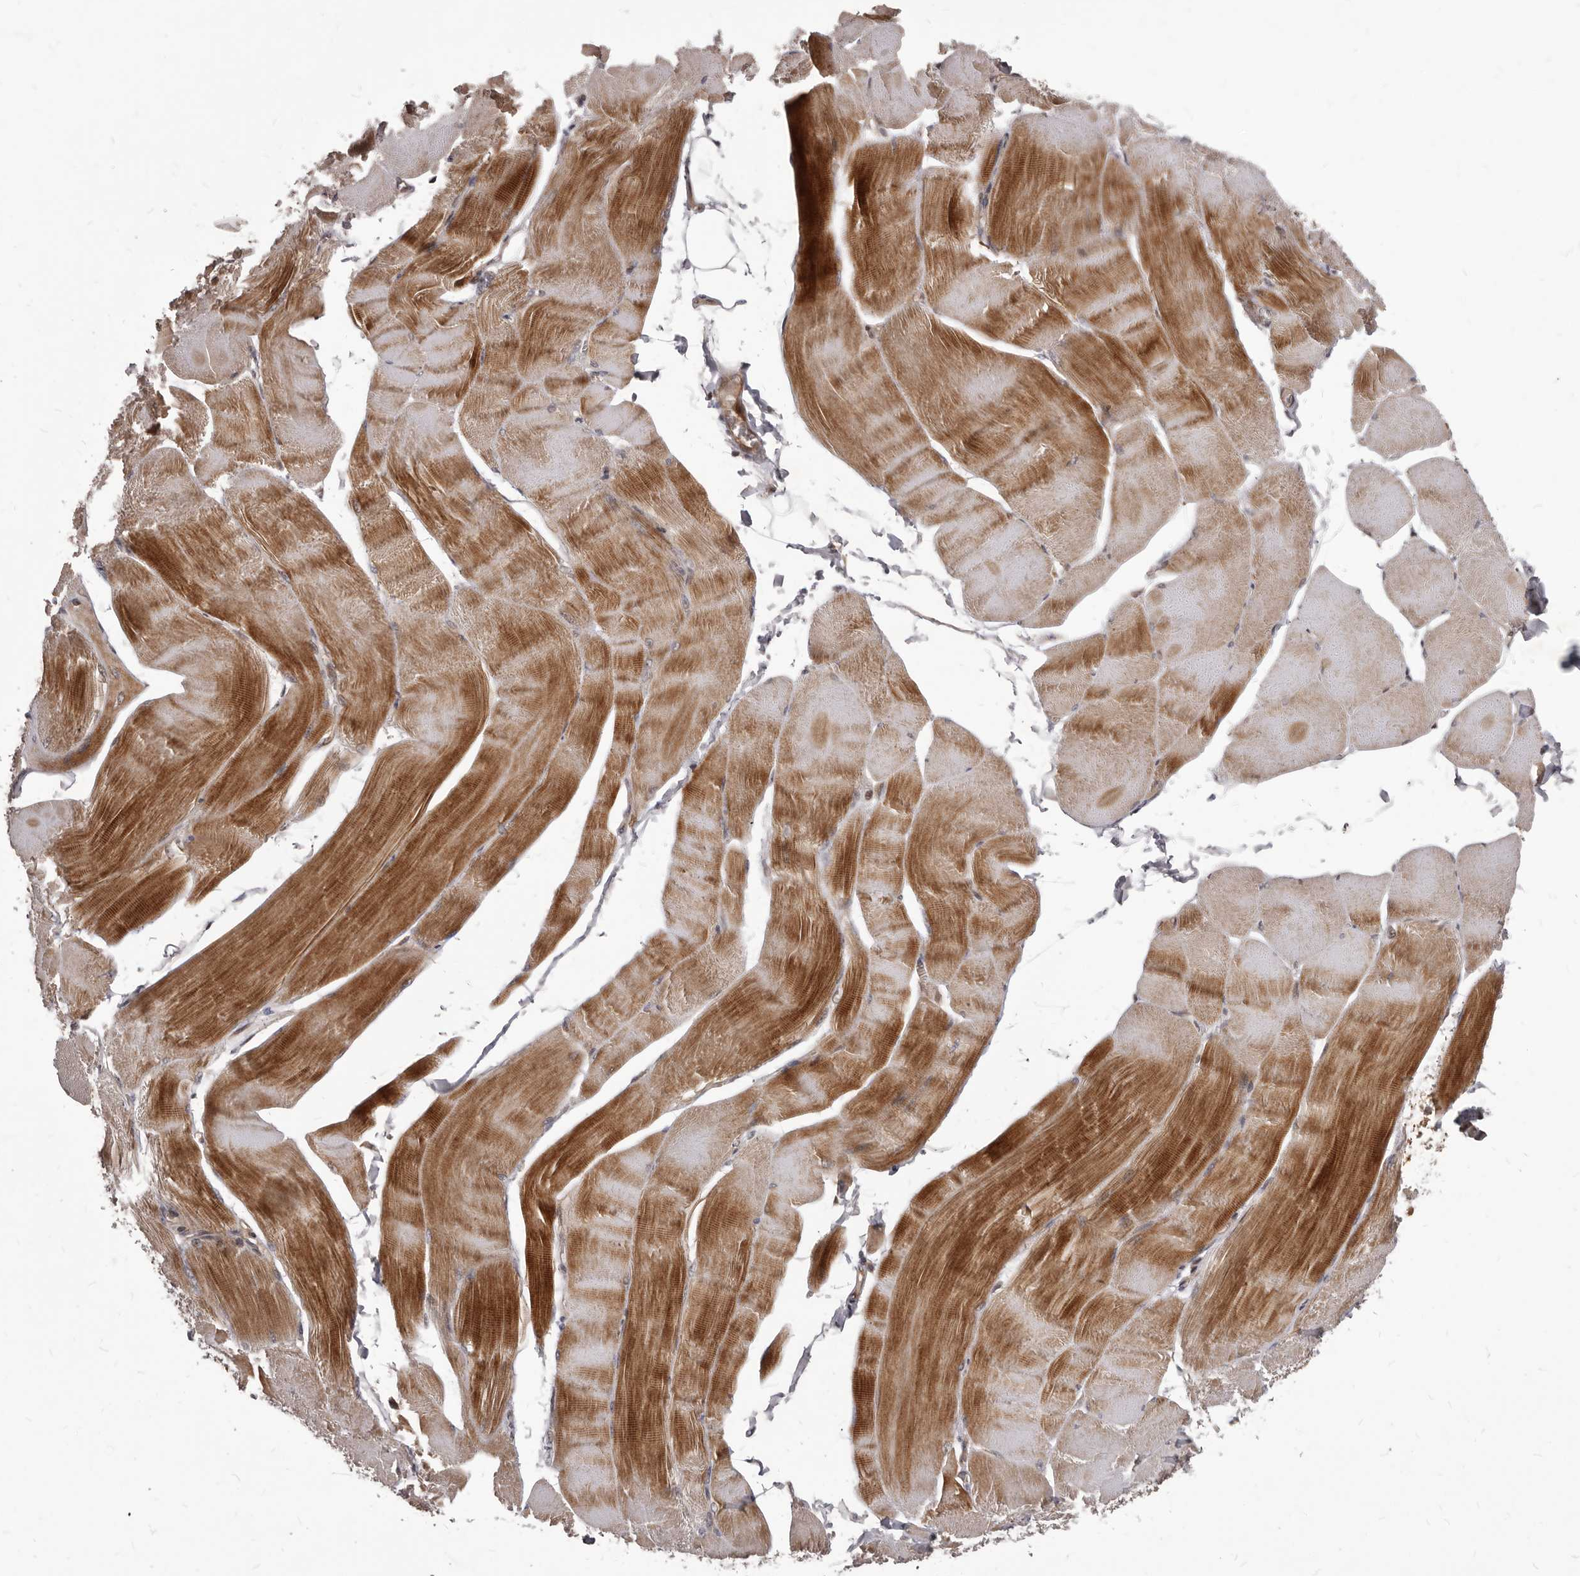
{"staining": {"intensity": "strong", "quantity": "25%-75%", "location": "cytoplasmic/membranous"}, "tissue": "skeletal muscle", "cell_type": "Myocytes", "image_type": "normal", "snomed": [{"axis": "morphology", "description": "Normal tissue, NOS"}, {"axis": "morphology", "description": "Basal cell carcinoma"}, {"axis": "topography", "description": "Skeletal muscle"}], "caption": "A high-resolution photomicrograph shows immunohistochemistry (IHC) staining of benign skeletal muscle, which shows strong cytoplasmic/membranous expression in approximately 25%-75% of myocytes. (DAB IHC, brown staining for protein, blue staining for nuclei).", "gene": "GABPB2", "patient": {"sex": "female", "age": 64}}